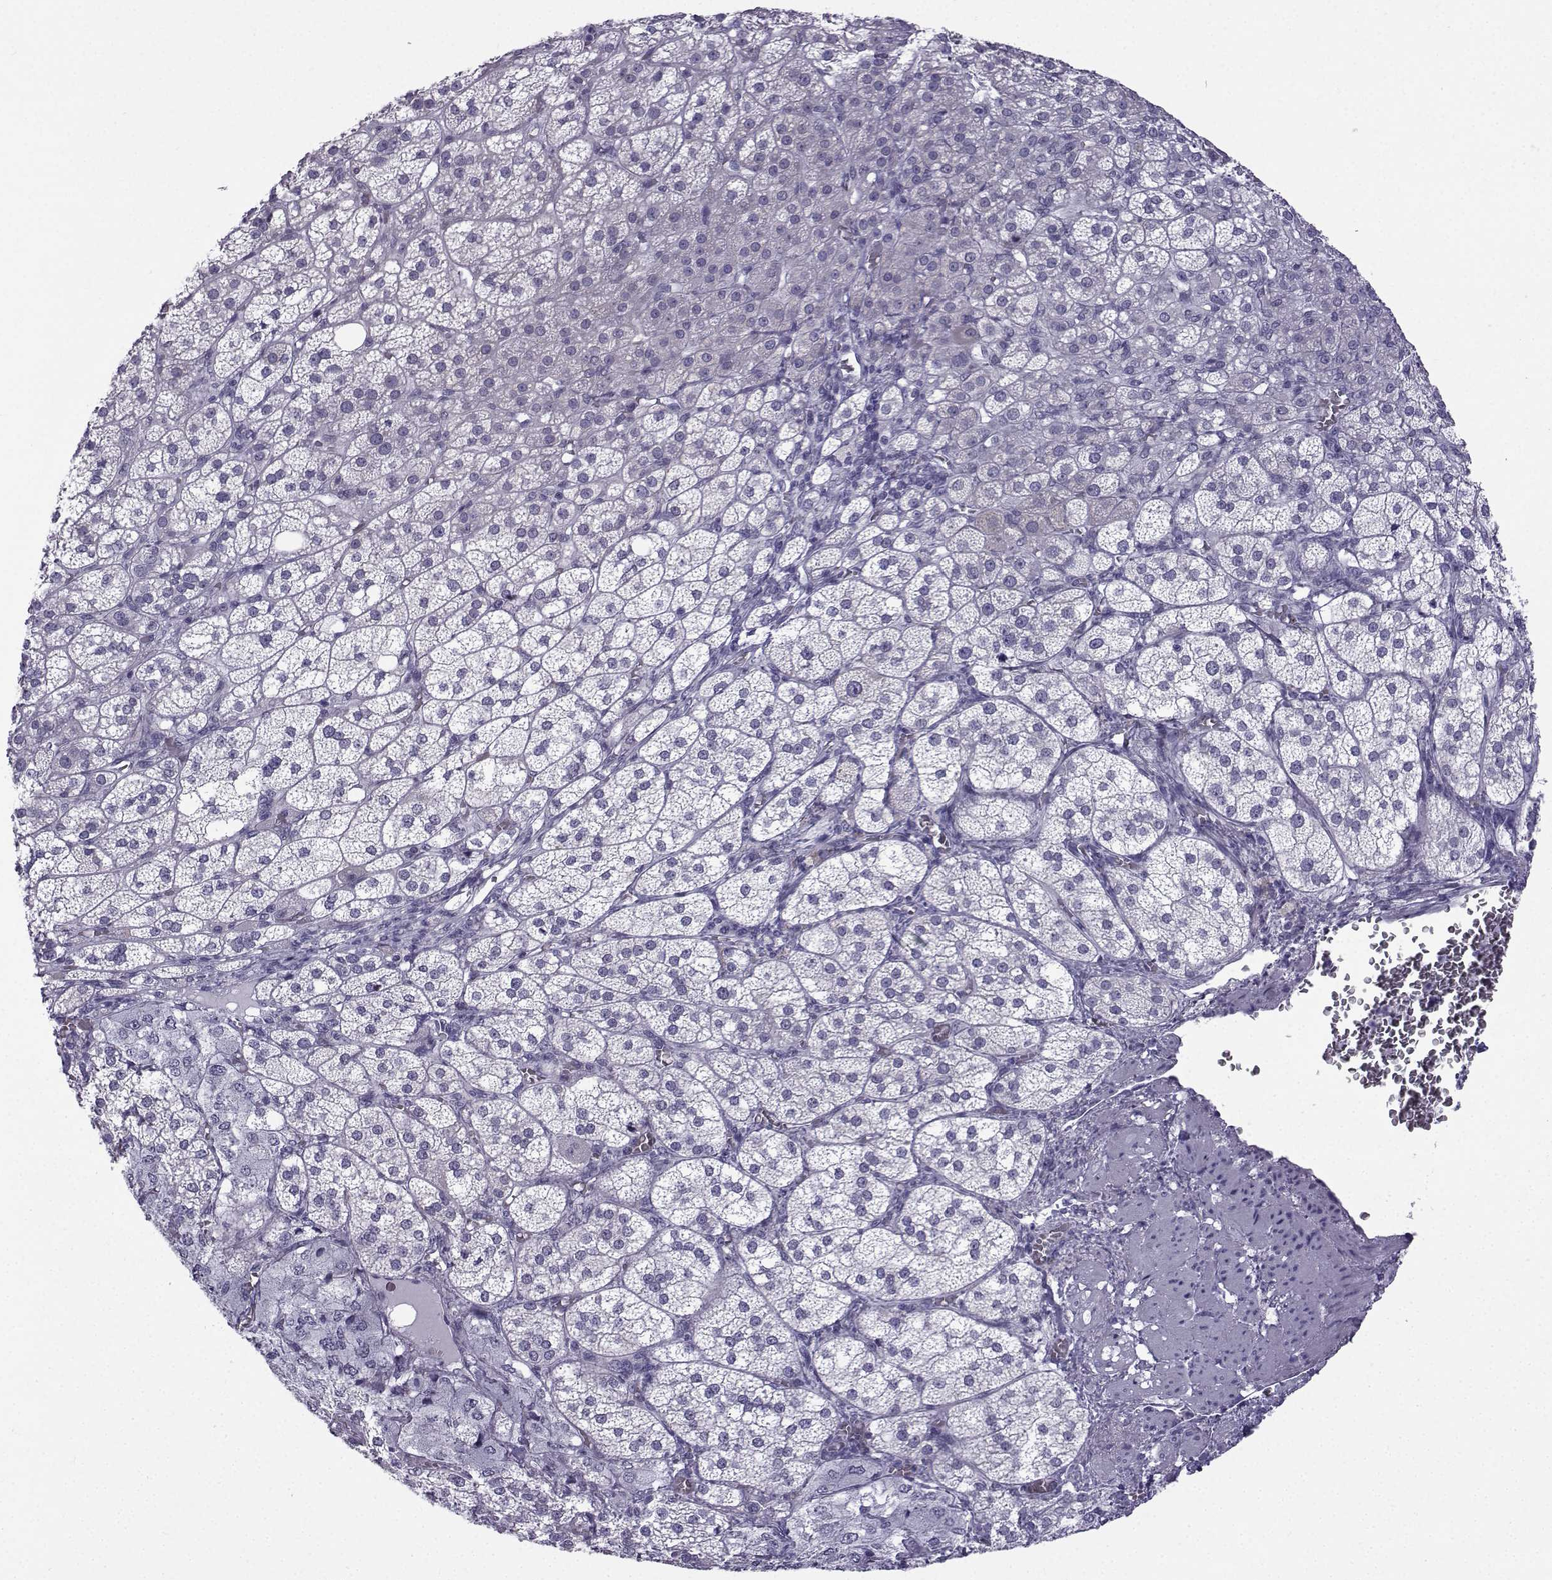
{"staining": {"intensity": "negative", "quantity": "none", "location": "none"}, "tissue": "adrenal gland", "cell_type": "Glandular cells", "image_type": "normal", "snomed": [{"axis": "morphology", "description": "Normal tissue, NOS"}, {"axis": "topography", "description": "Adrenal gland"}], "caption": "A micrograph of human adrenal gland is negative for staining in glandular cells.", "gene": "CFAP53", "patient": {"sex": "female", "age": 60}}